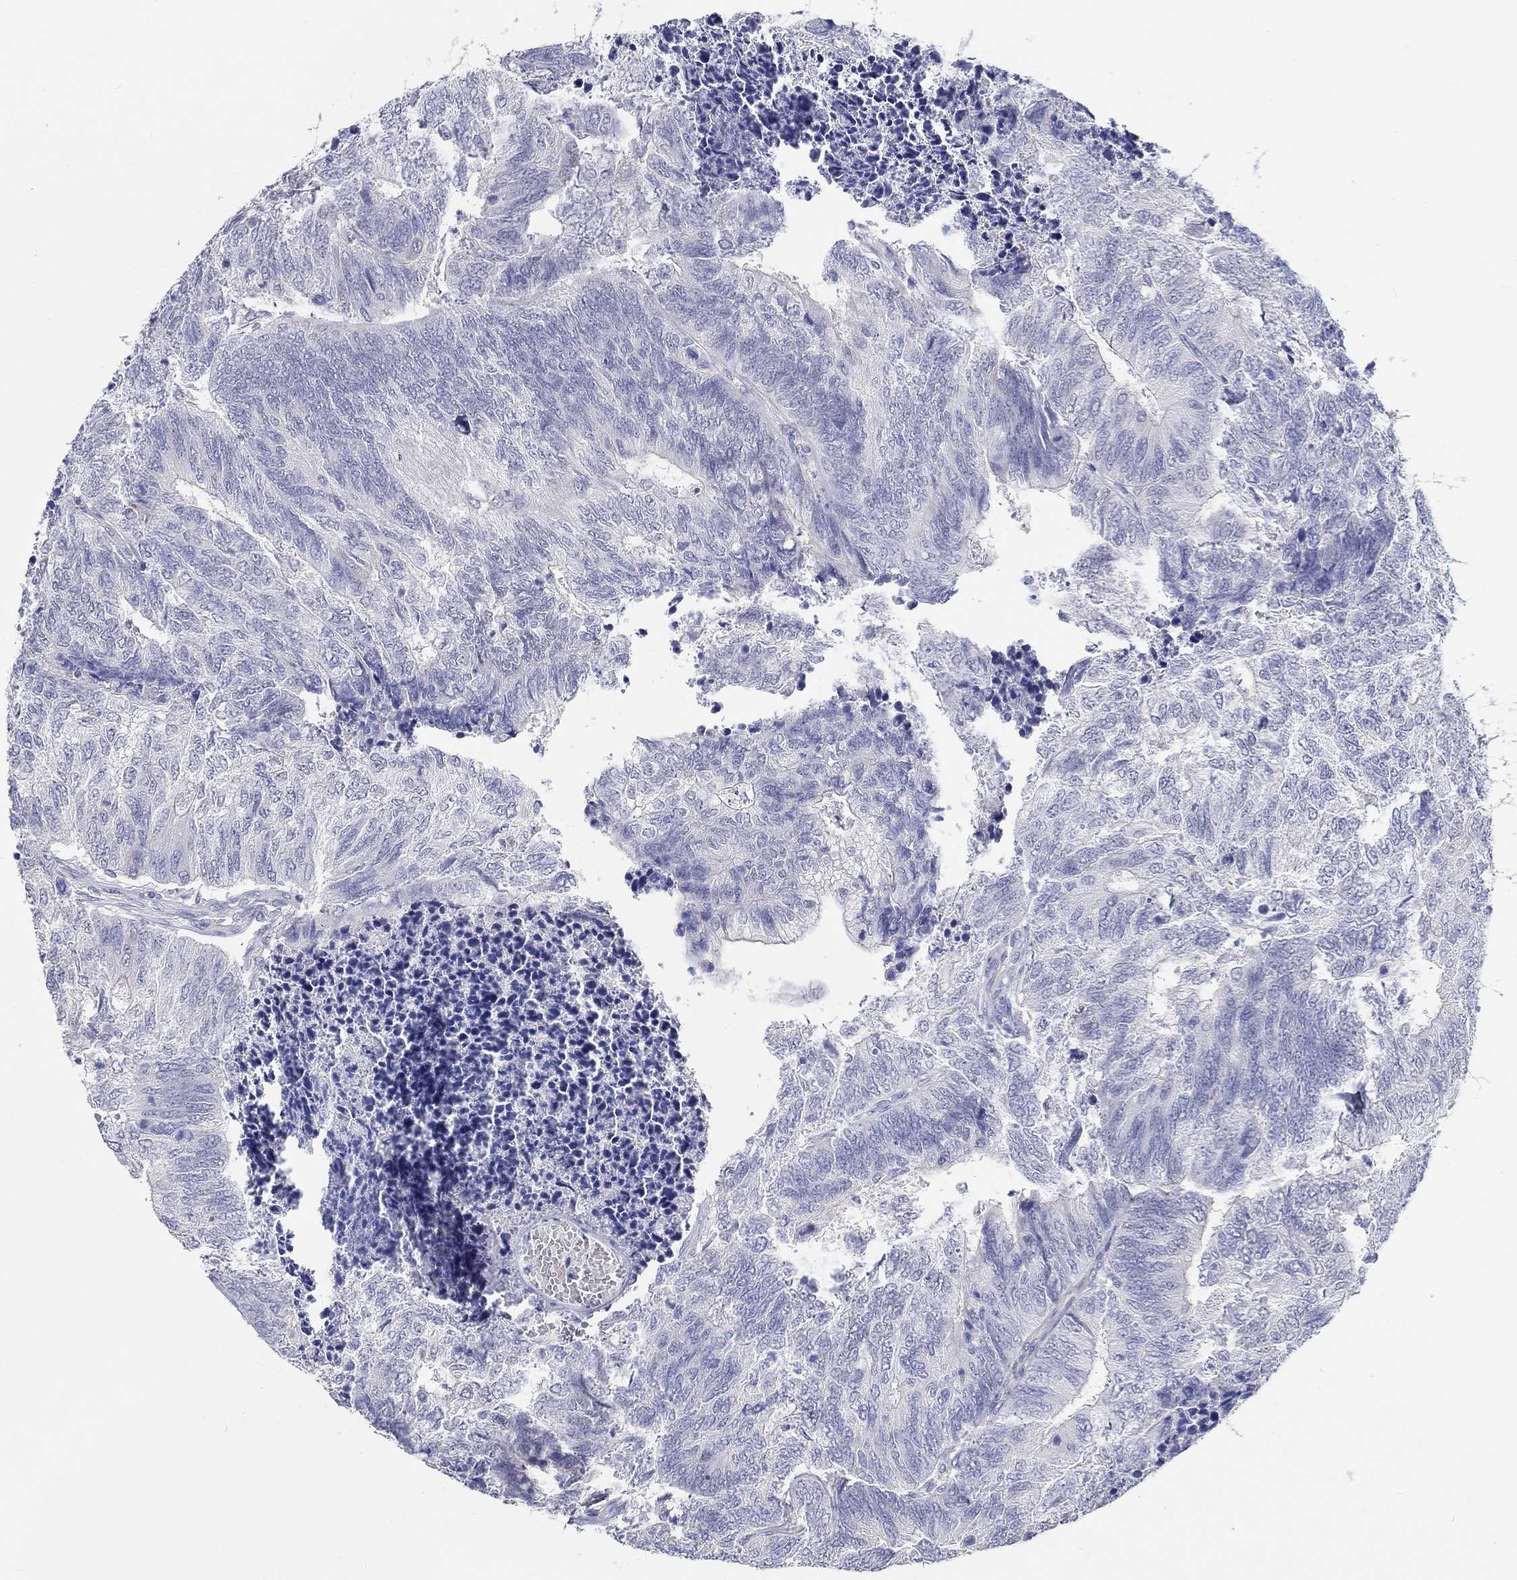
{"staining": {"intensity": "negative", "quantity": "none", "location": "none"}, "tissue": "colorectal cancer", "cell_type": "Tumor cells", "image_type": "cancer", "snomed": [{"axis": "morphology", "description": "Adenocarcinoma, NOS"}, {"axis": "topography", "description": "Colon"}], "caption": "This is an IHC micrograph of colorectal cancer. There is no positivity in tumor cells.", "gene": "CRYGD", "patient": {"sex": "female", "age": 67}}